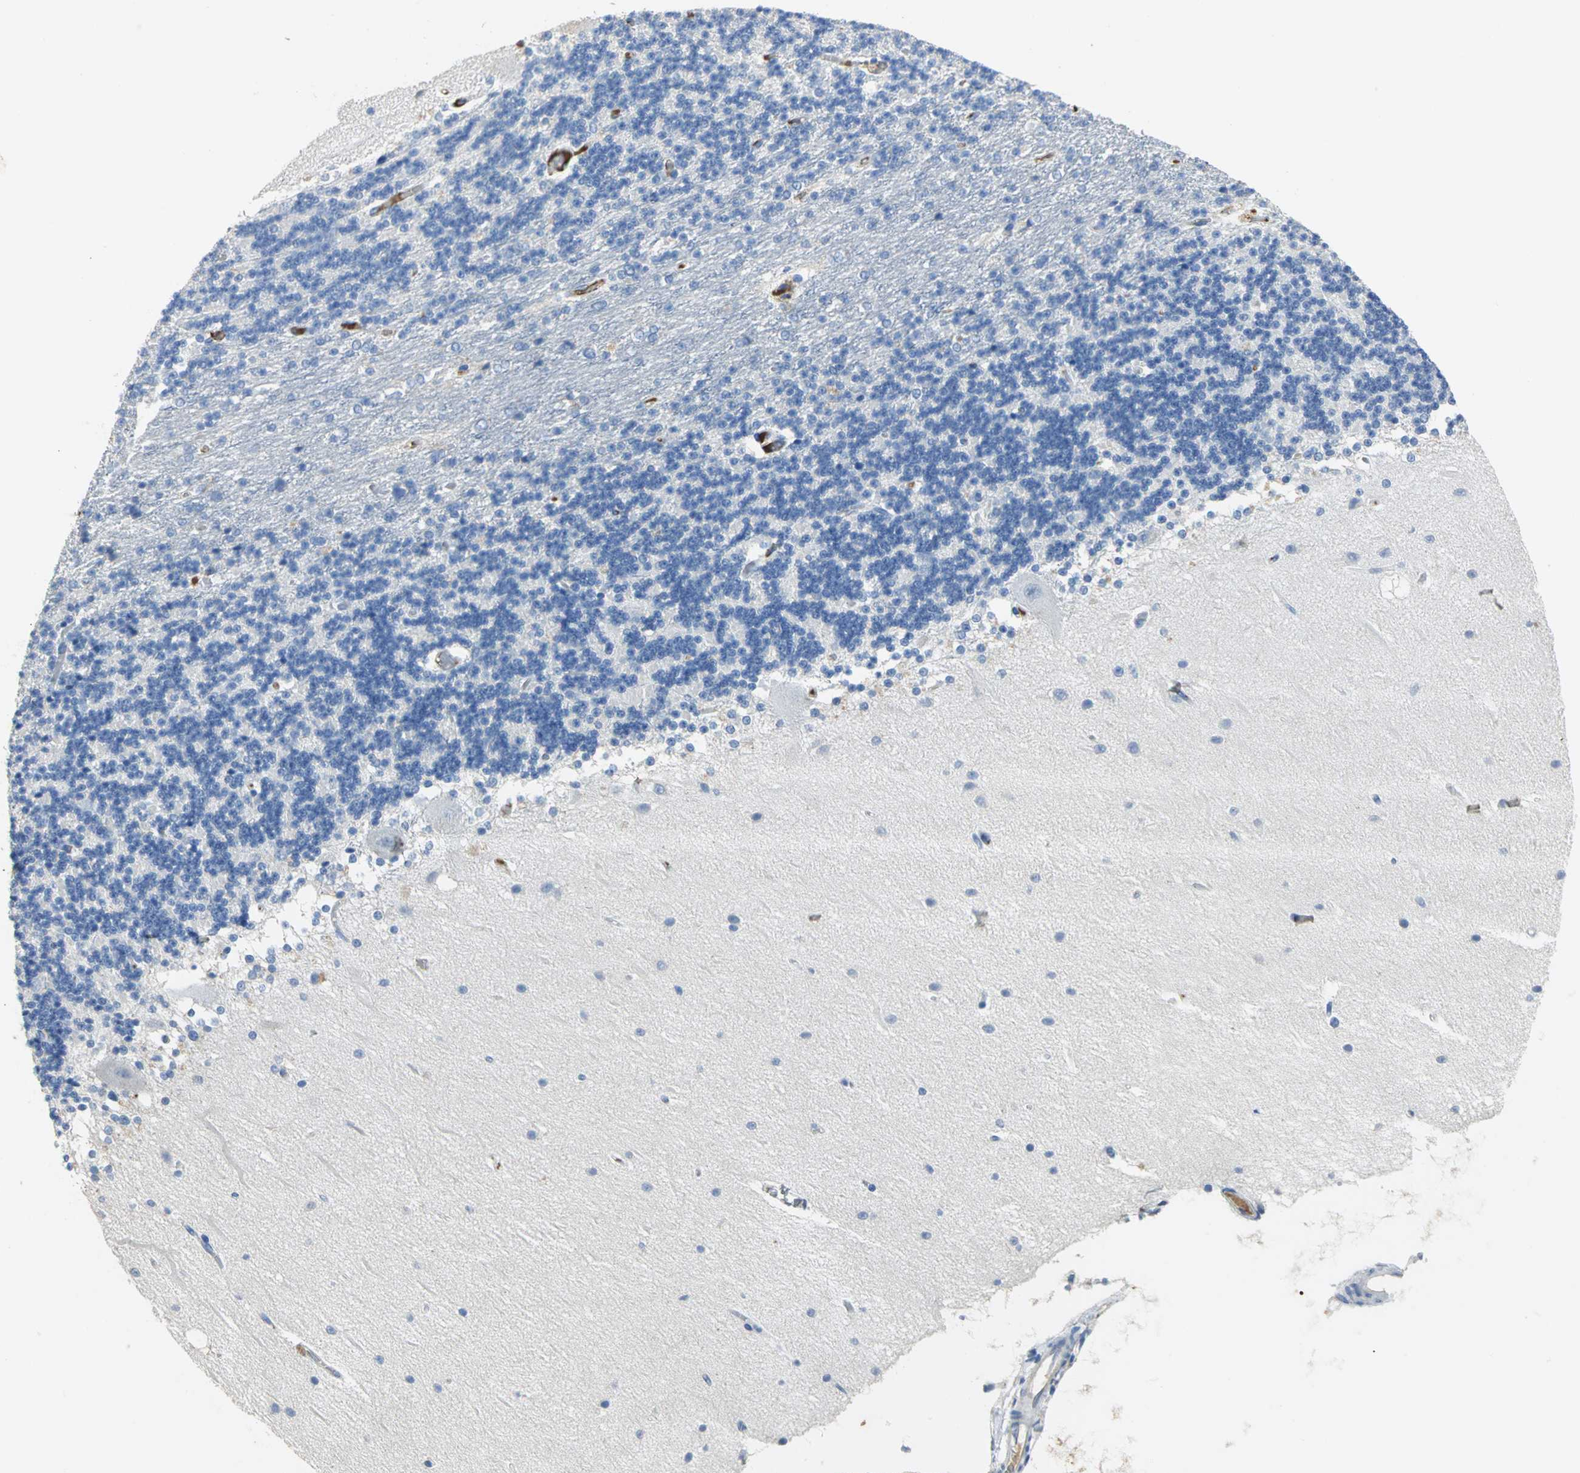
{"staining": {"intensity": "negative", "quantity": "none", "location": "none"}, "tissue": "cerebellum", "cell_type": "Cells in granular layer", "image_type": "normal", "snomed": [{"axis": "morphology", "description": "Normal tissue, NOS"}, {"axis": "topography", "description": "Cerebellum"}], "caption": "This histopathology image is of normal cerebellum stained with immunohistochemistry to label a protein in brown with the nuclei are counter-stained blue. There is no expression in cells in granular layer.", "gene": "GYG2", "patient": {"sex": "female", "age": 54}}